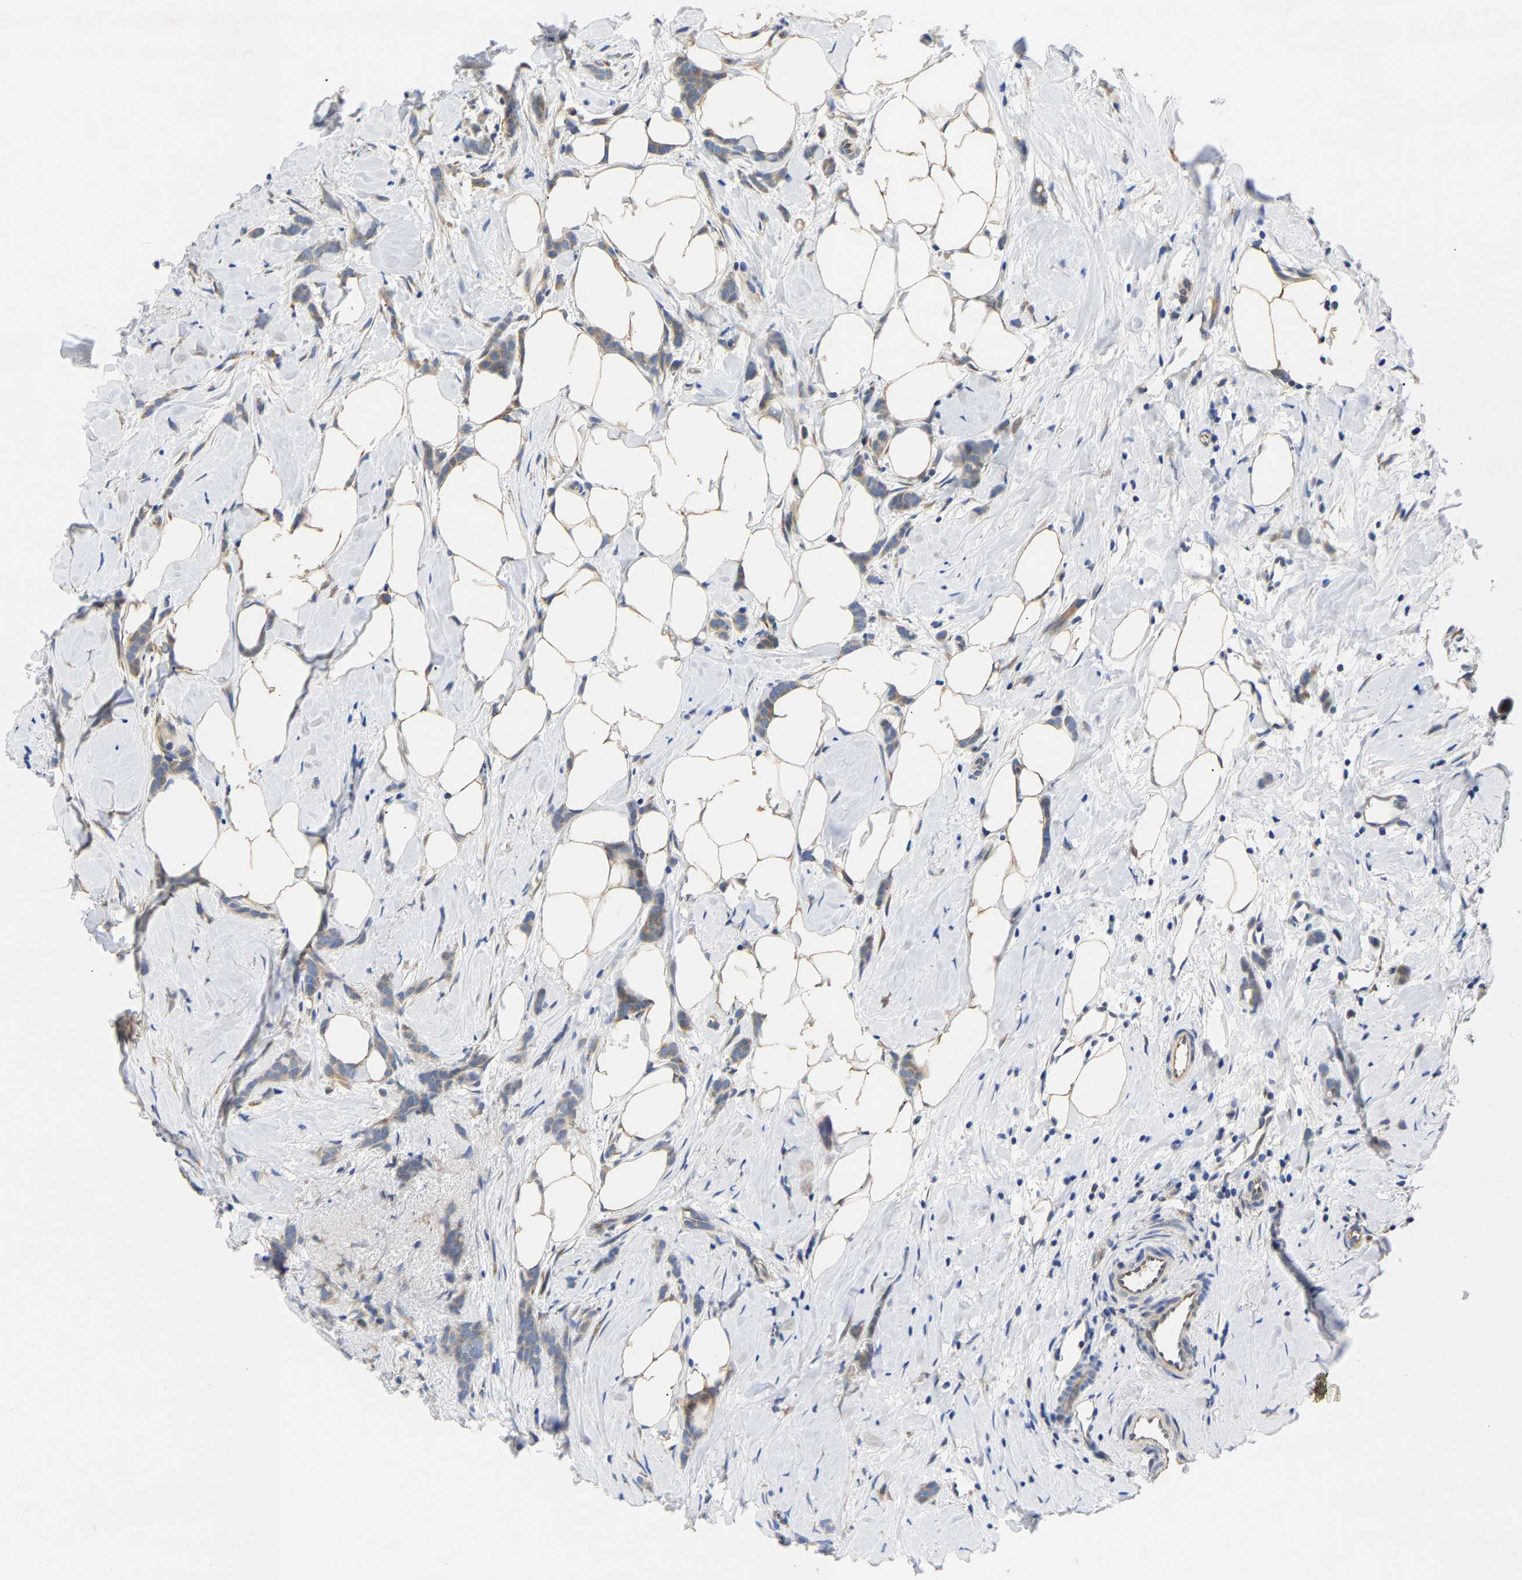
{"staining": {"intensity": "weak", "quantity": ">75%", "location": "cytoplasmic/membranous"}, "tissue": "breast cancer", "cell_type": "Tumor cells", "image_type": "cancer", "snomed": [{"axis": "morphology", "description": "Lobular carcinoma, in situ"}, {"axis": "morphology", "description": "Lobular carcinoma"}, {"axis": "topography", "description": "Breast"}], "caption": "Human lobular carcinoma in situ (breast) stained with a protein marker shows weak staining in tumor cells.", "gene": "TMEM168", "patient": {"sex": "female", "age": 41}}